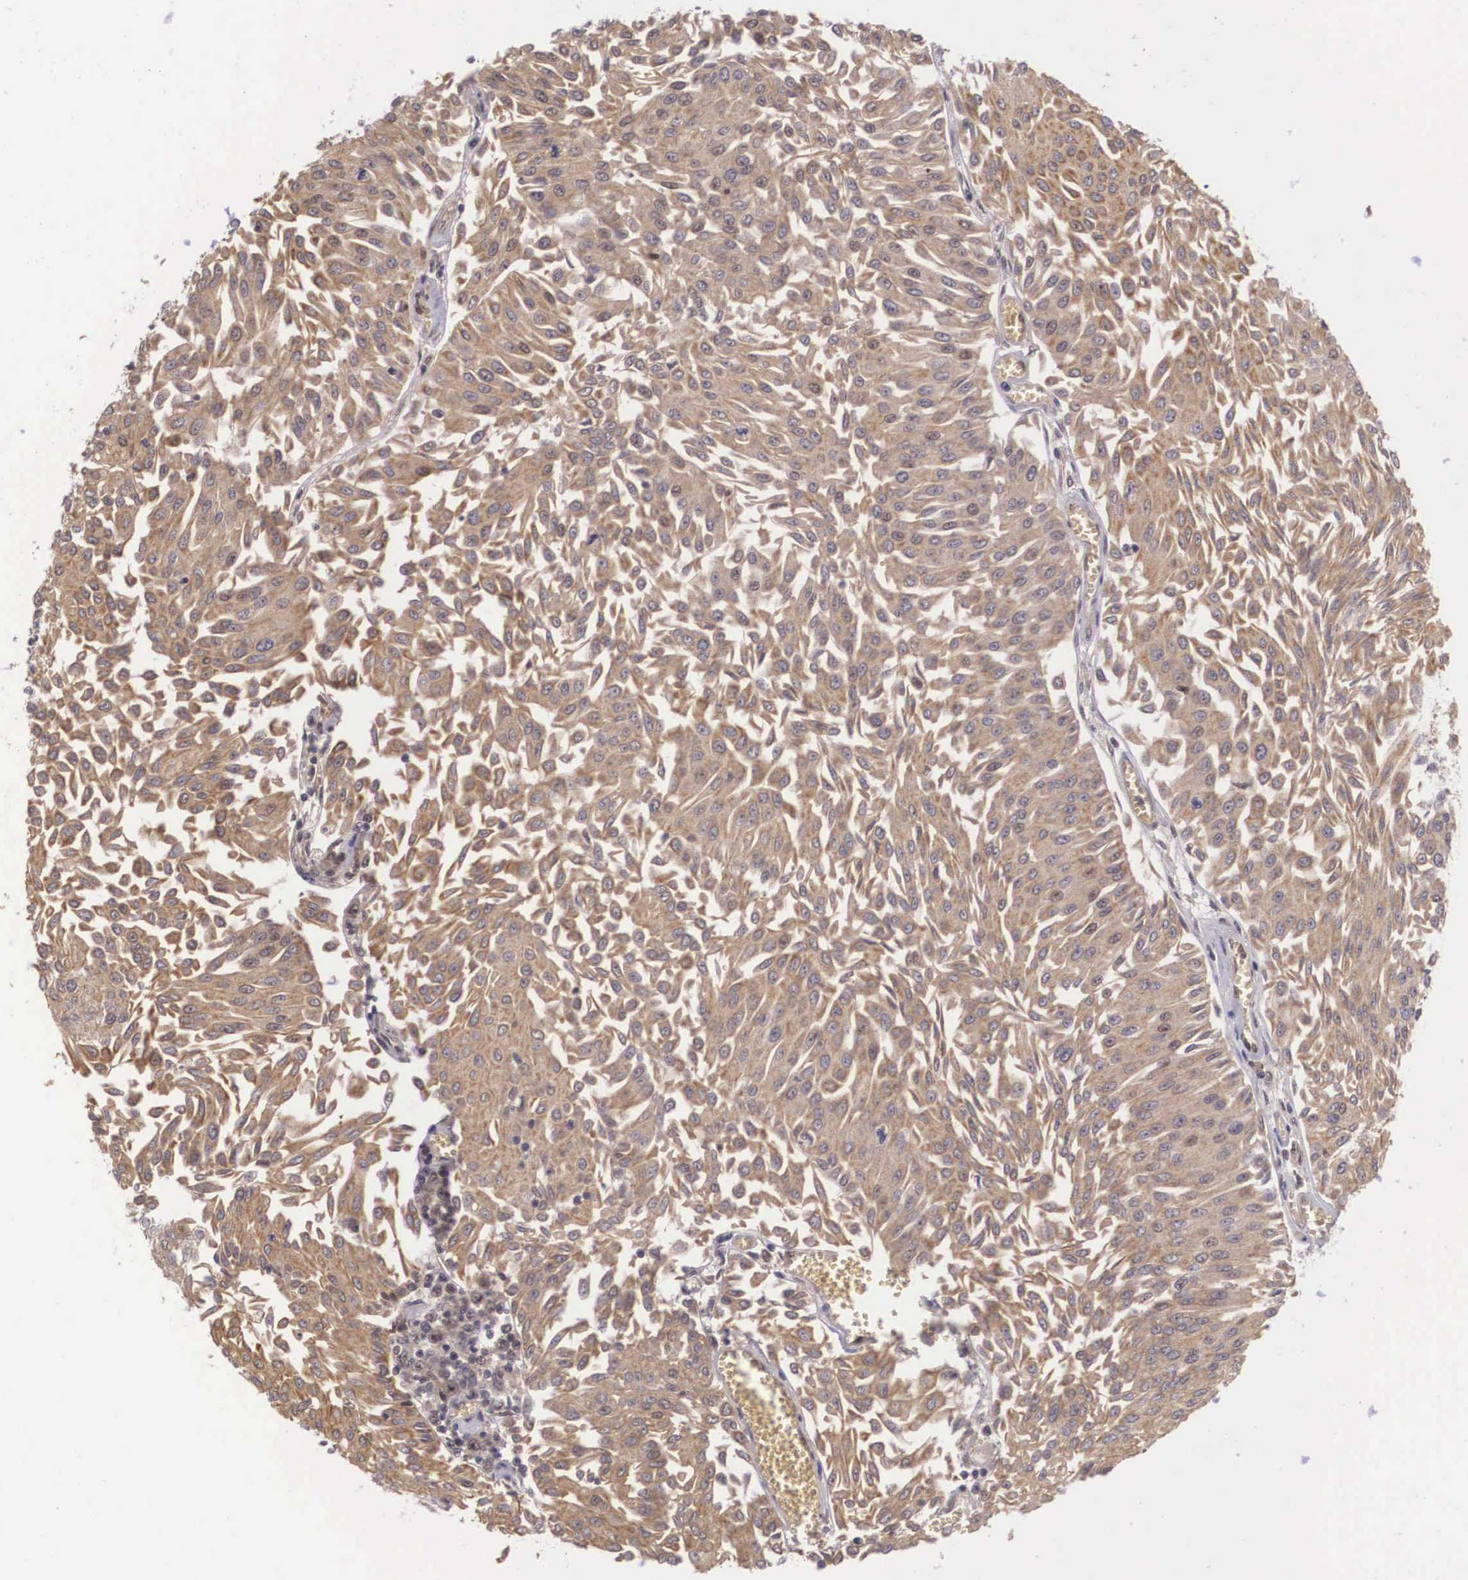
{"staining": {"intensity": "moderate", "quantity": ">75%", "location": "cytoplasmic/membranous"}, "tissue": "urothelial cancer", "cell_type": "Tumor cells", "image_type": "cancer", "snomed": [{"axis": "morphology", "description": "Urothelial carcinoma, Low grade"}, {"axis": "topography", "description": "Urinary bladder"}], "caption": "Tumor cells exhibit medium levels of moderate cytoplasmic/membranous positivity in approximately >75% of cells in low-grade urothelial carcinoma.", "gene": "VASH1", "patient": {"sex": "male", "age": 86}}